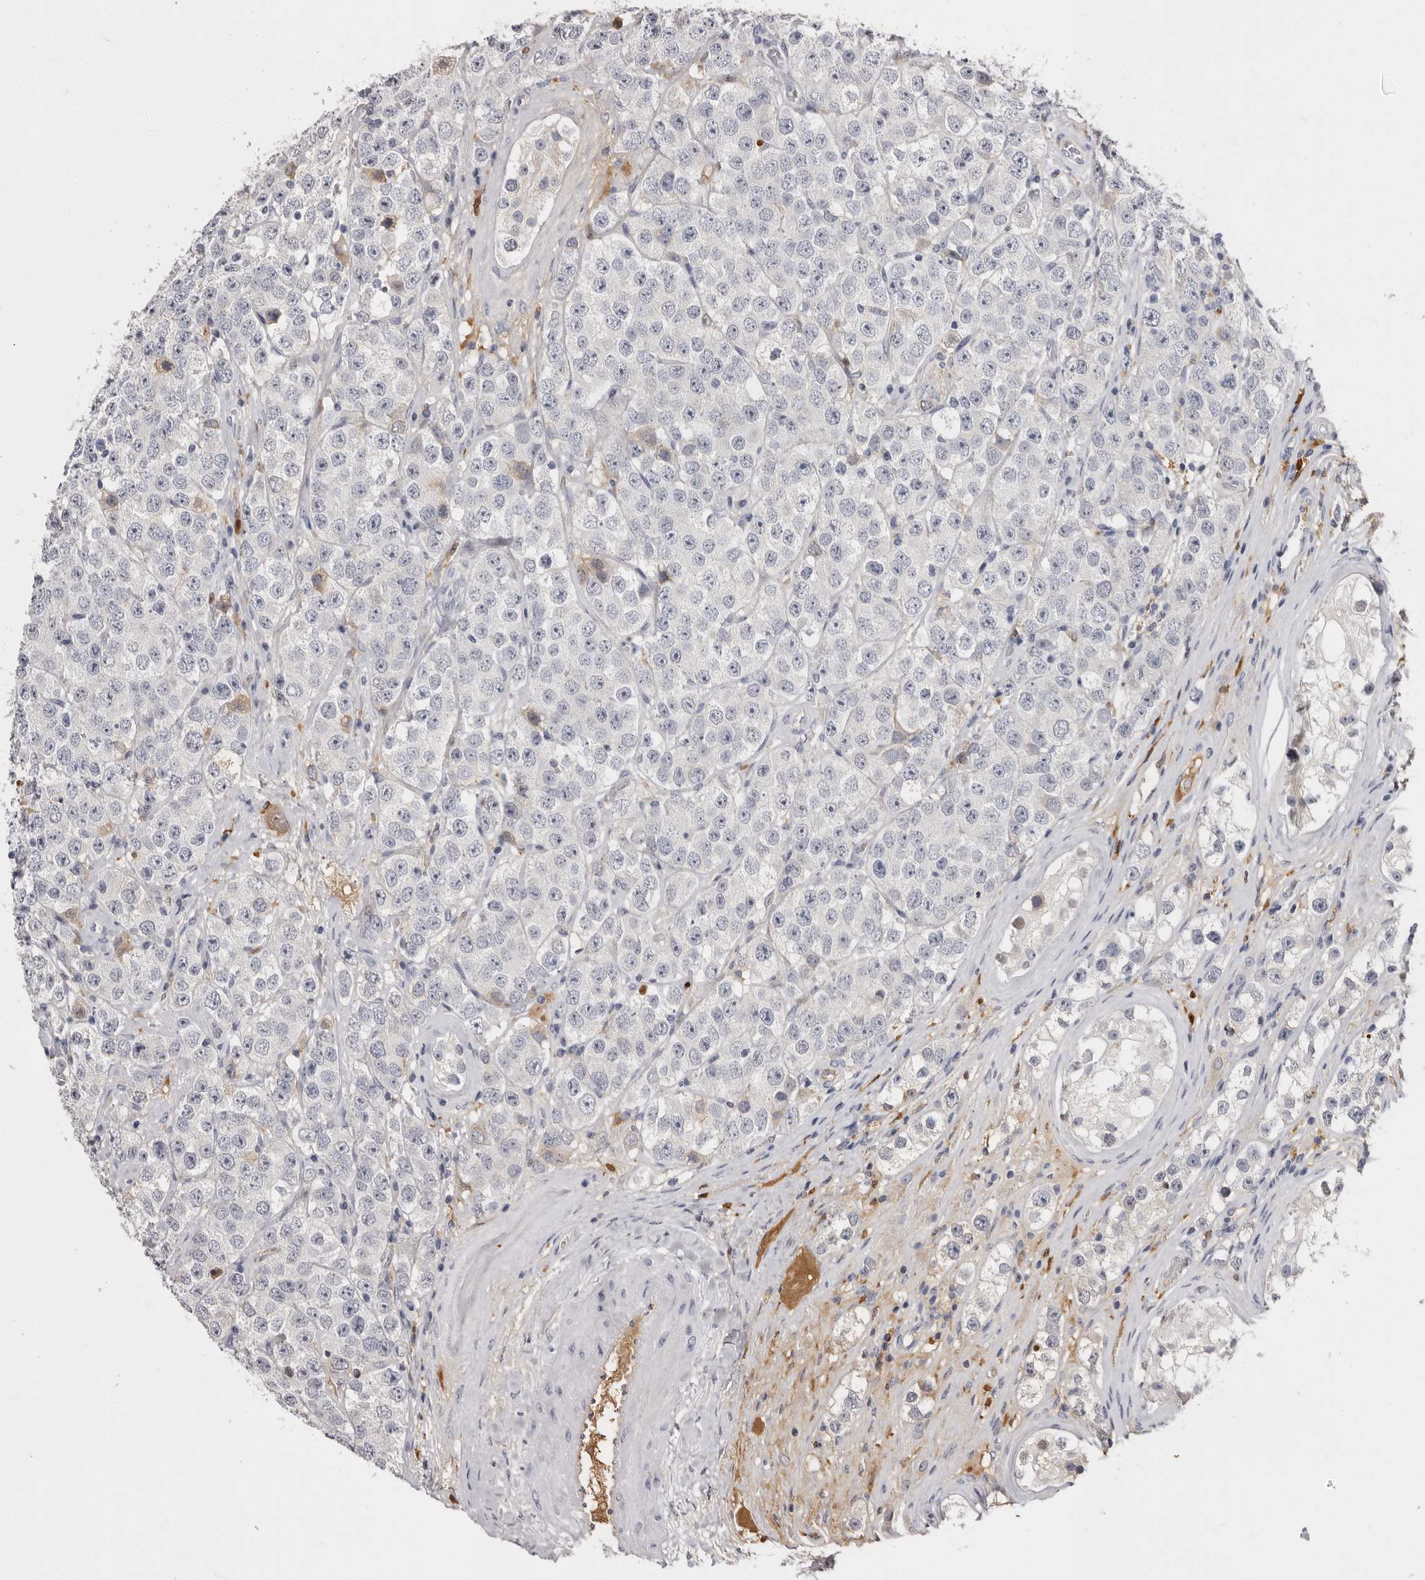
{"staining": {"intensity": "negative", "quantity": "none", "location": "none"}, "tissue": "testis cancer", "cell_type": "Tumor cells", "image_type": "cancer", "snomed": [{"axis": "morphology", "description": "Seminoma, NOS"}, {"axis": "topography", "description": "Testis"}], "caption": "IHC micrograph of neoplastic tissue: human testis cancer (seminoma) stained with DAB displays no significant protein expression in tumor cells.", "gene": "KLHL38", "patient": {"sex": "male", "age": 28}}